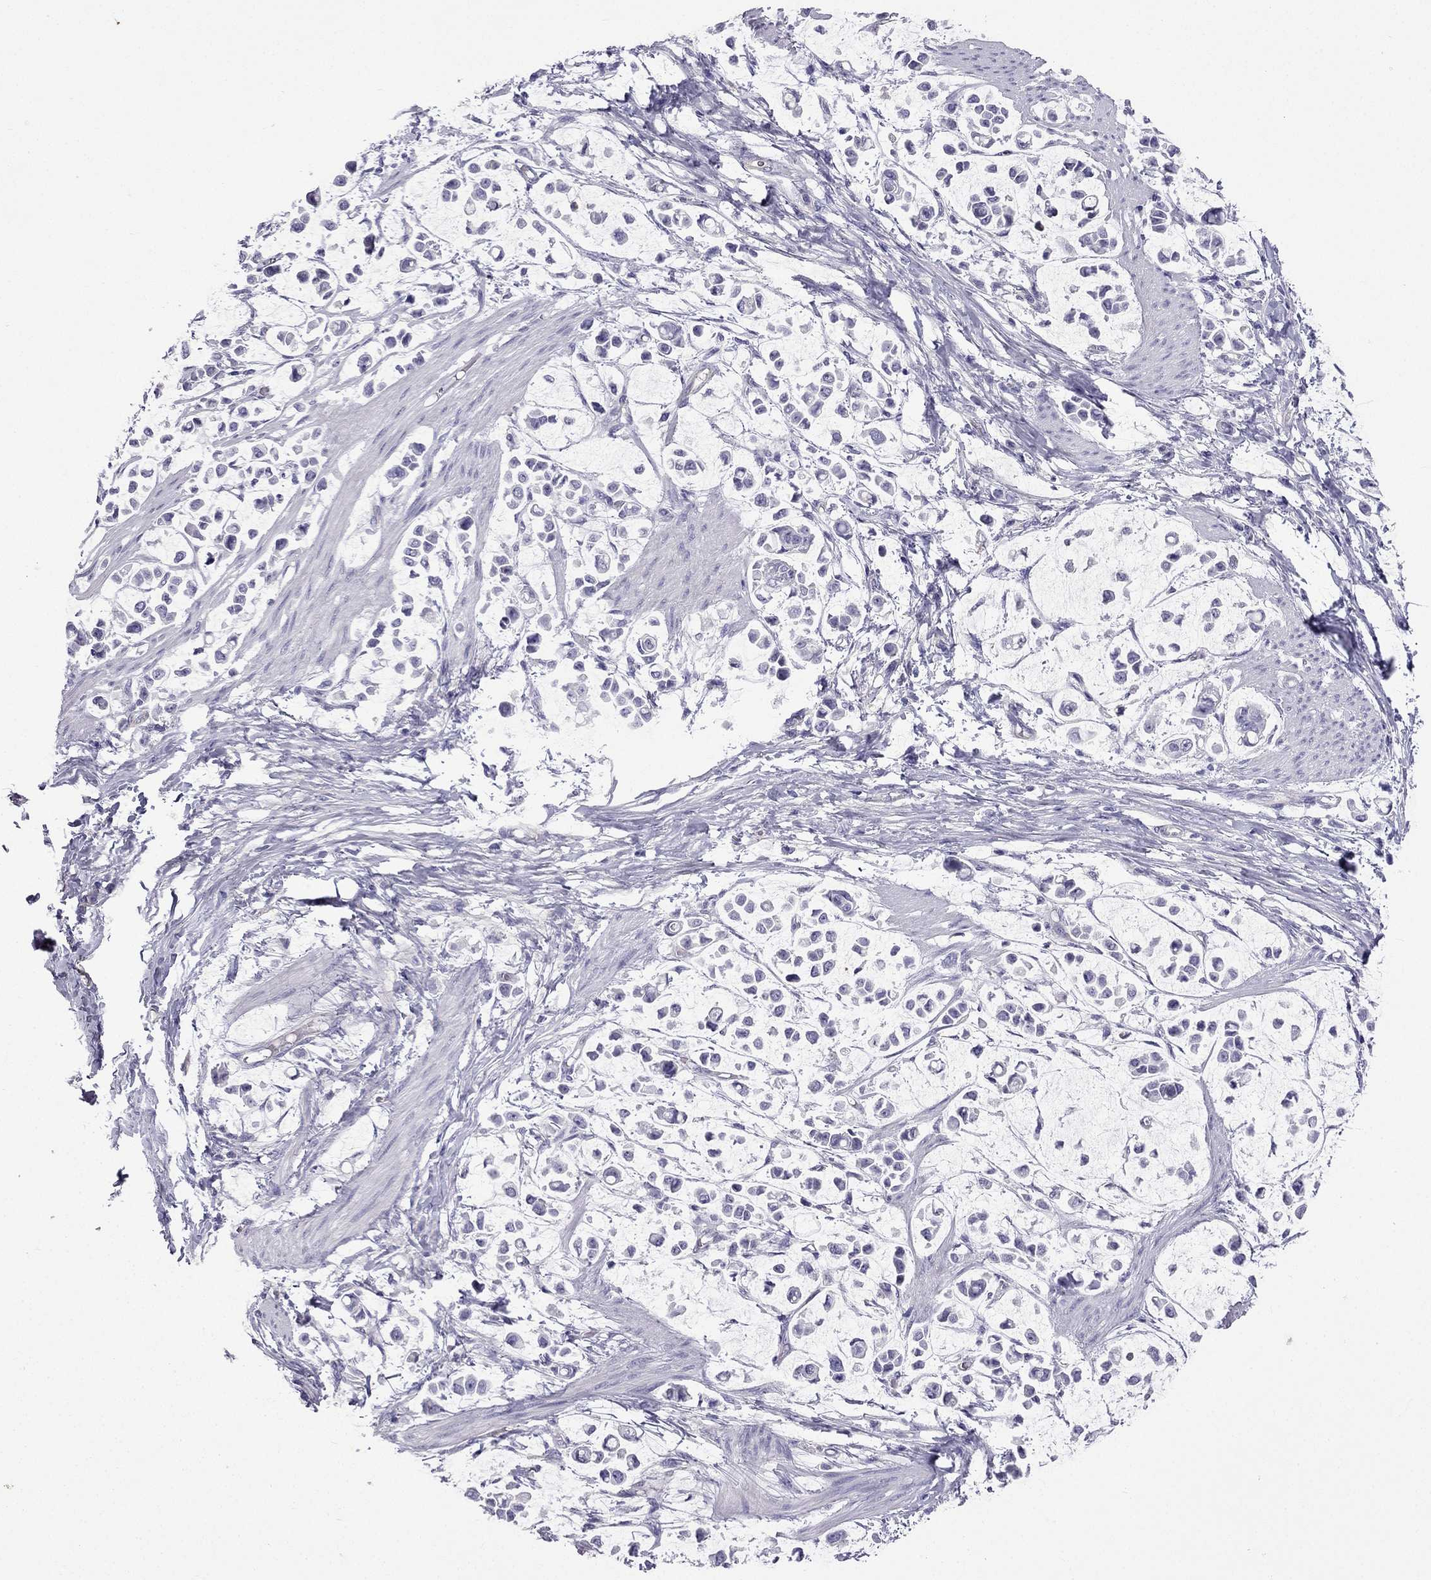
{"staining": {"intensity": "negative", "quantity": "none", "location": "none"}, "tissue": "stomach cancer", "cell_type": "Tumor cells", "image_type": "cancer", "snomed": [{"axis": "morphology", "description": "Adenocarcinoma, NOS"}, {"axis": "topography", "description": "Stomach"}], "caption": "Histopathology image shows no protein expression in tumor cells of stomach cancer tissue.", "gene": "GJA8", "patient": {"sex": "male", "age": 82}}